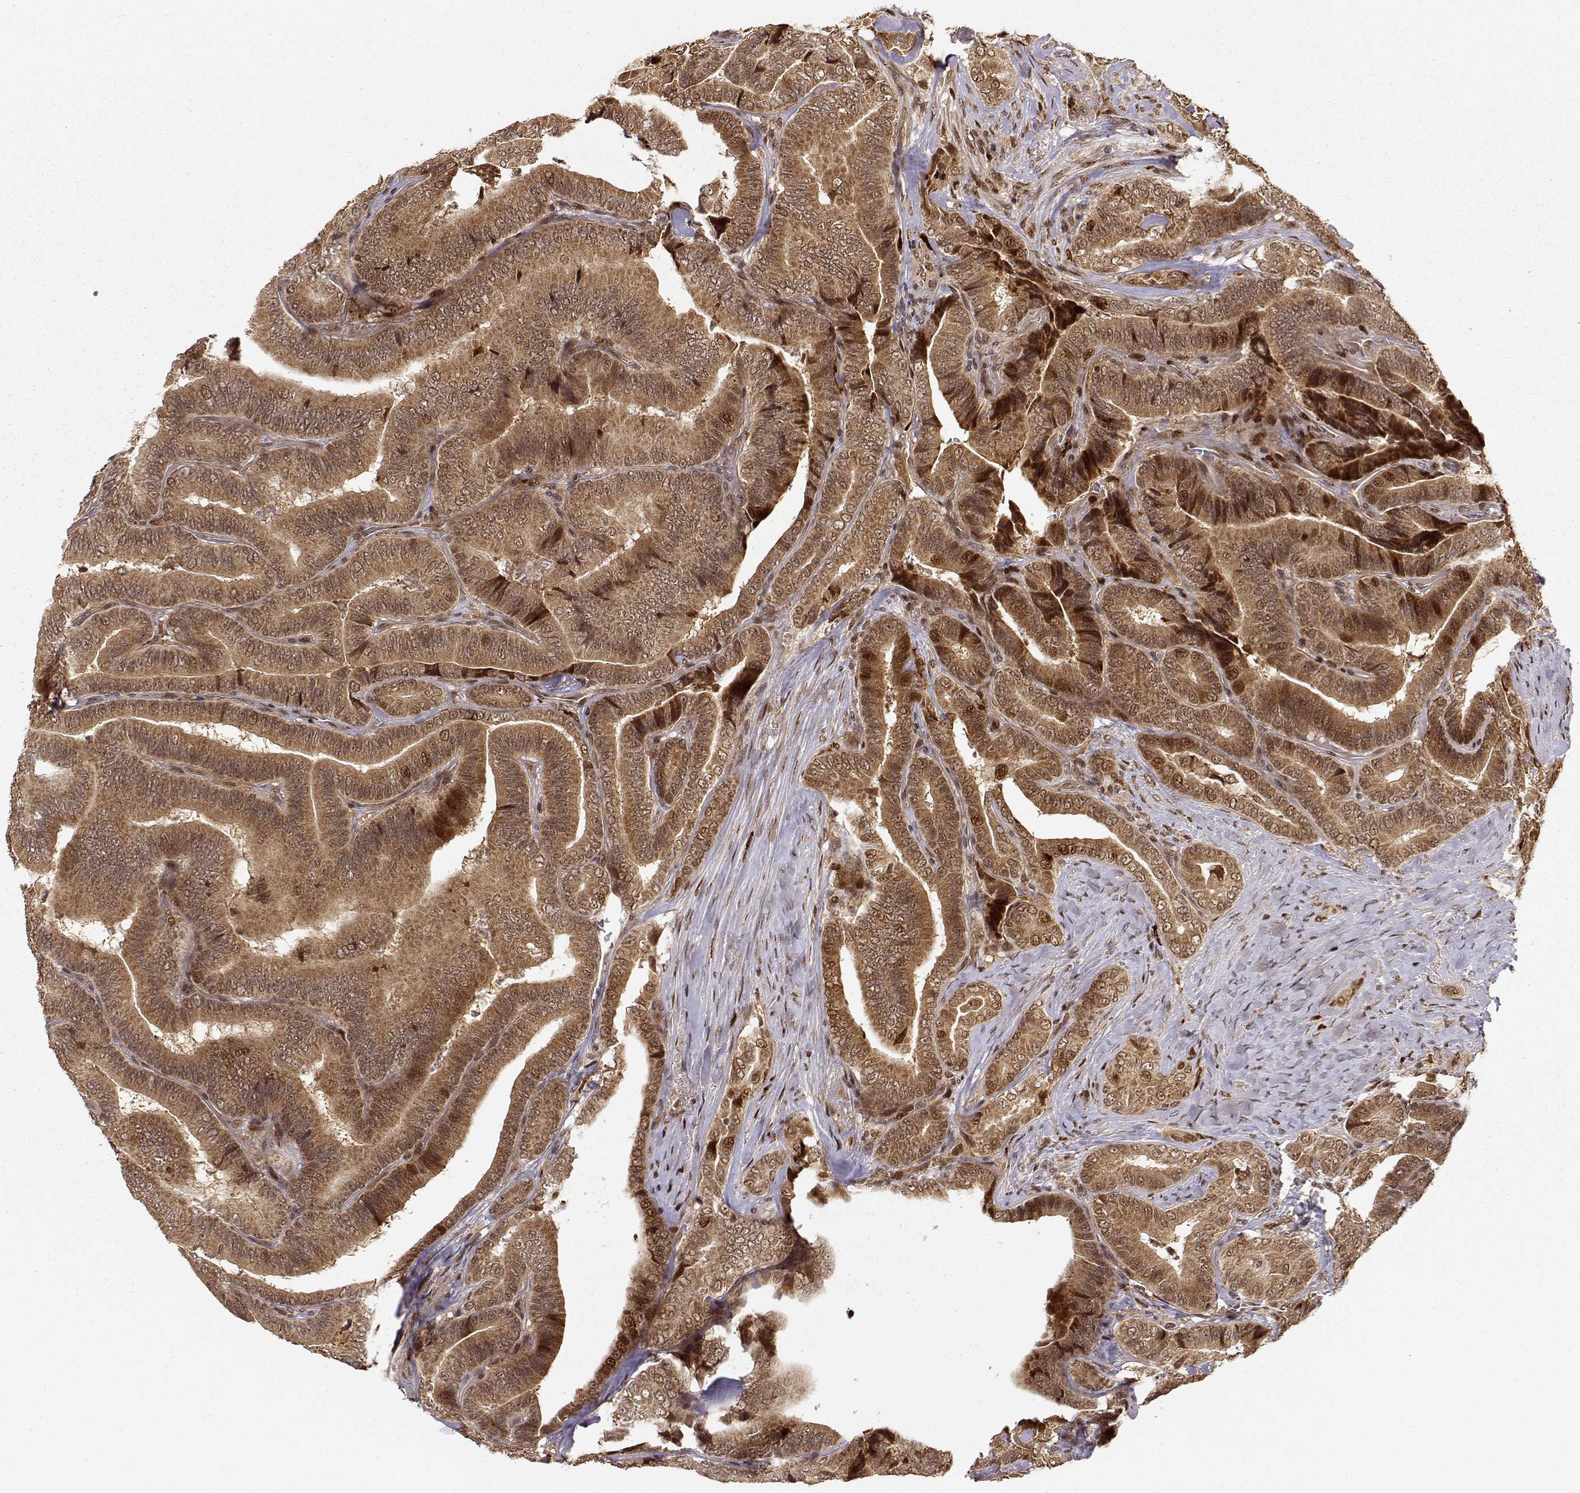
{"staining": {"intensity": "moderate", "quantity": ">75%", "location": "cytoplasmic/membranous,nuclear"}, "tissue": "thyroid cancer", "cell_type": "Tumor cells", "image_type": "cancer", "snomed": [{"axis": "morphology", "description": "Papillary adenocarcinoma, NOS"}, {"axis": "topography", "description": "Thyroid gland"}], "caption": "Thyroid papillary adenocarcinoma was stained to show a protein in brown. There is medium levels of moderate cytoplasmic/membranous and nuclear positivity in about >75% of tumor cells.", "gene": "MAEA", "patient": {"sex": "male", "age": 61}}